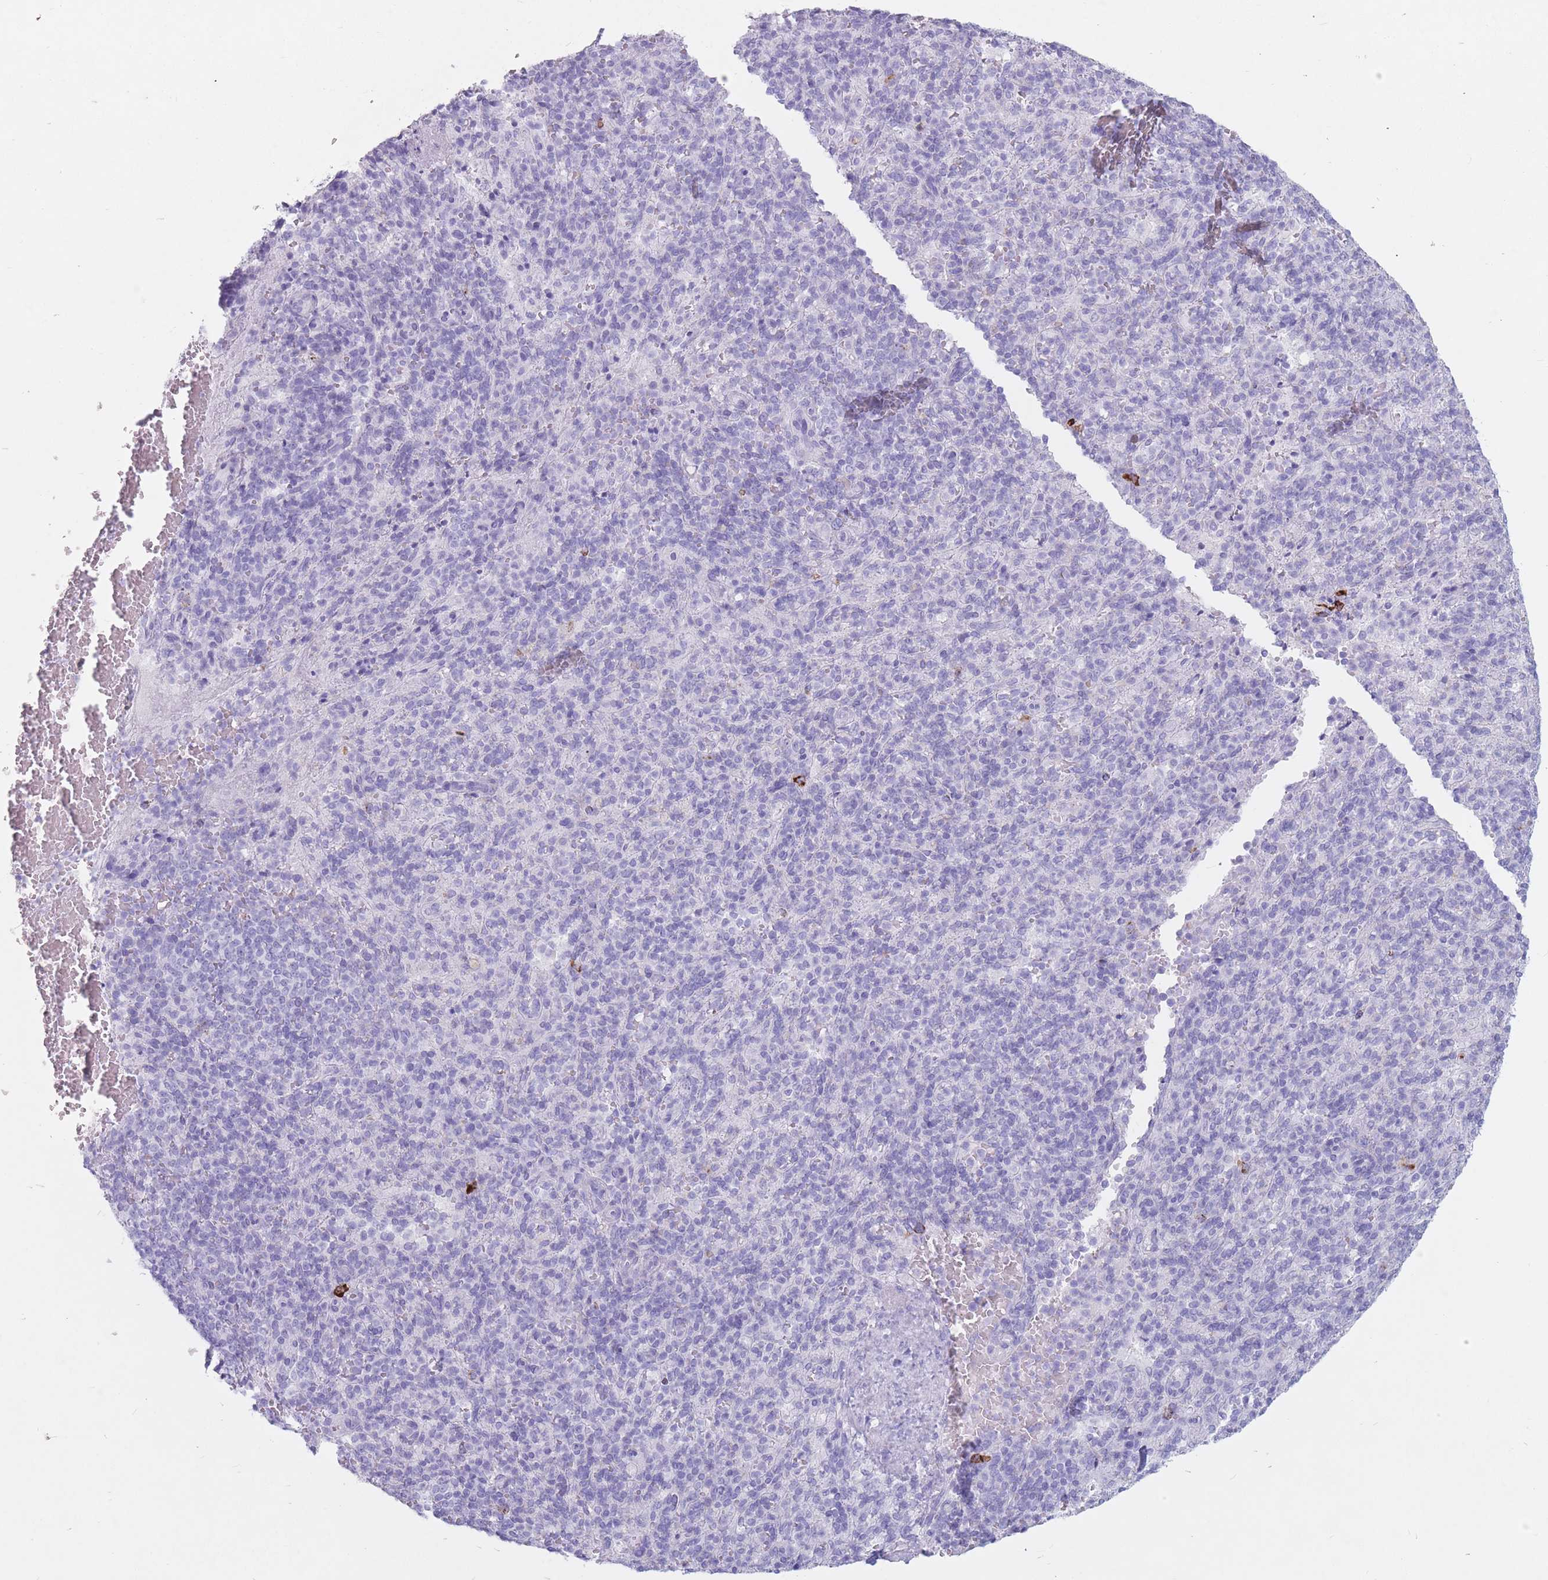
{"staining": {"intensity": "negative", "quantity": "none", "location": "none"}, "tissue": "spleen", "cell_type": "Cells in red pulp", "image_type": "normal", "snomed": [{"axis": "morphology", "description": "Normal tissue, NOS"}, {"axis": "topography", "description": "Spleen"}], "caption": "The histopathology image reveals no significant staining in cells in red pulp of spleen.", "gene": "ST3GAL5", "patient": {"sex": "female", "age": 74}}